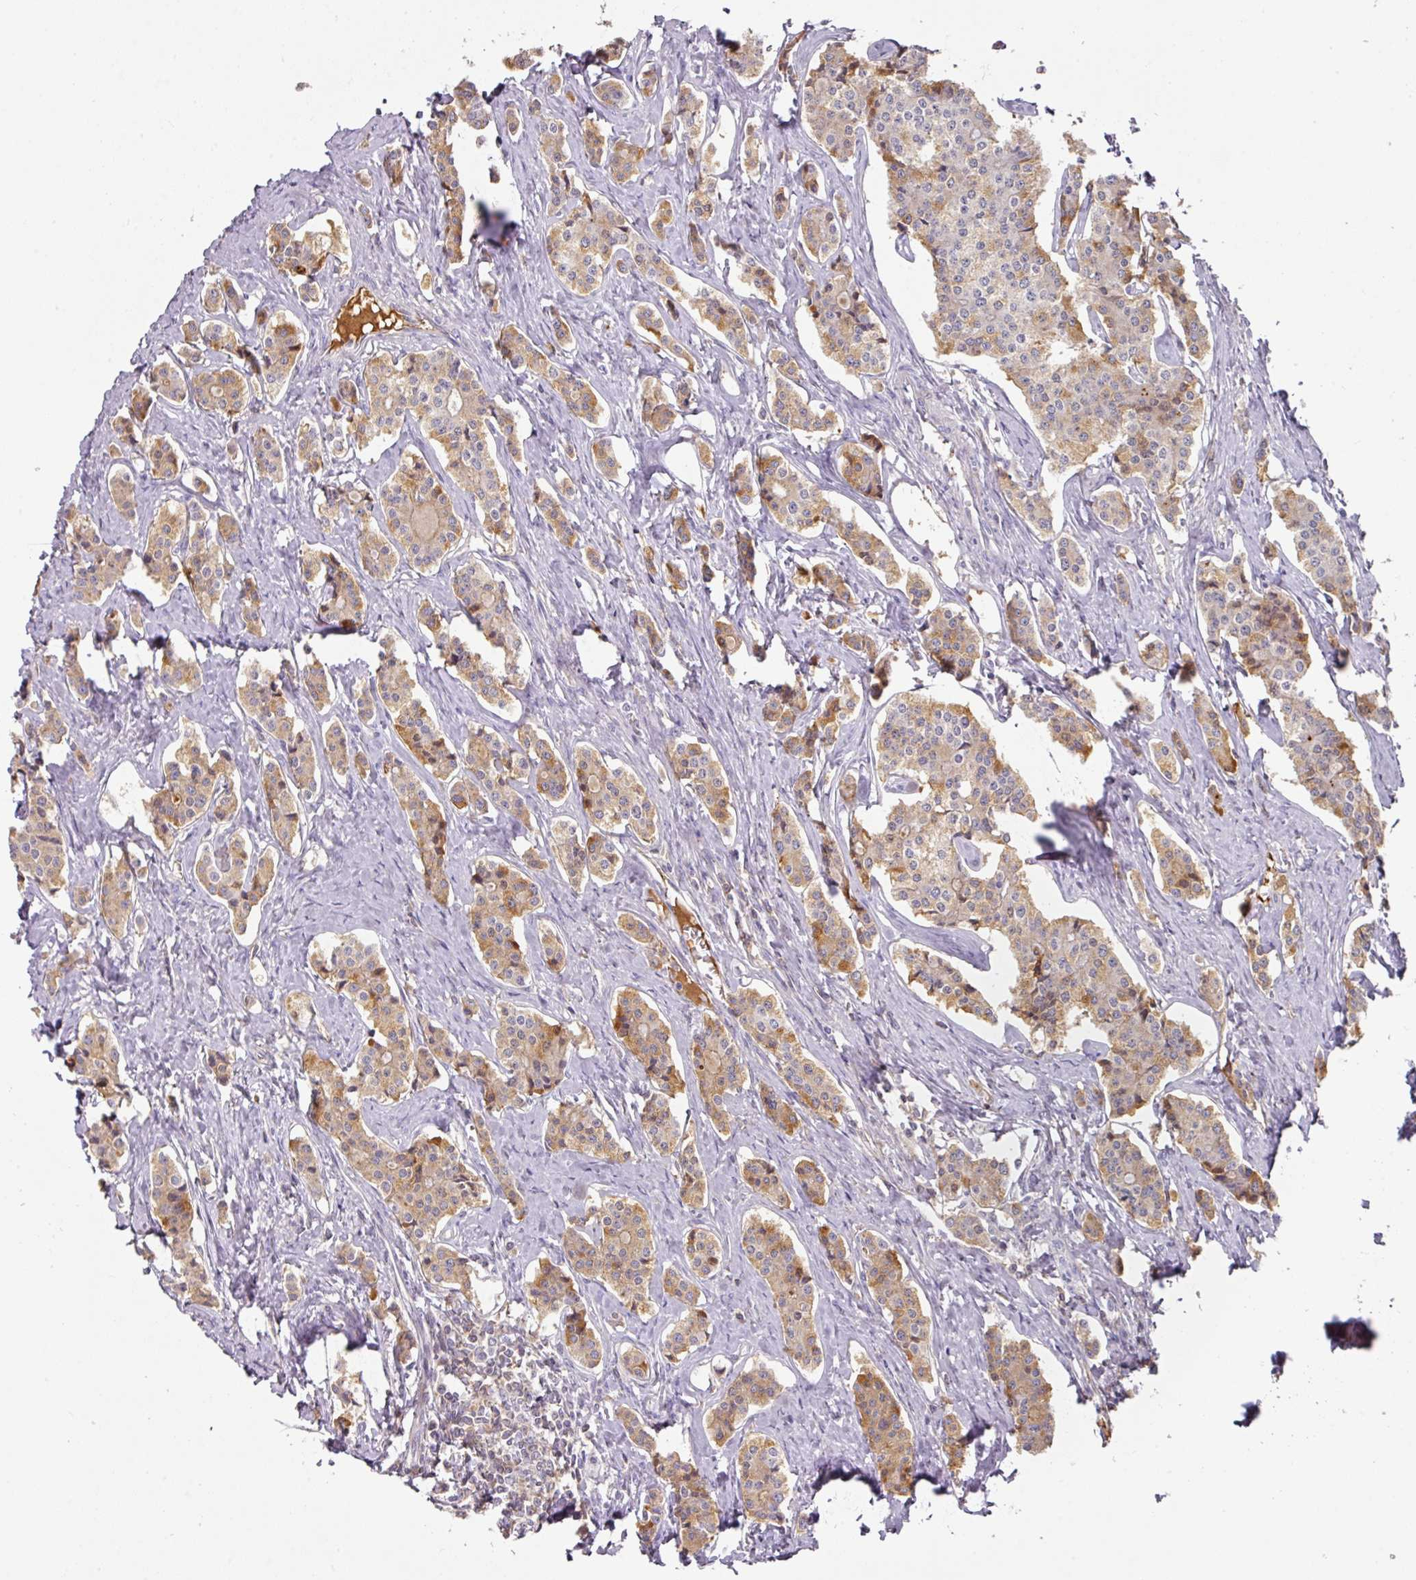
{"staining": {"intensity": "moderate", "quantity": "25%-75%", "location": "cytoplasmic/membranous"}, "tissue": "carcinoid", "cell_type": "Tumor cells", "image_type": "cancer", "snomed": [{"axis": "morphology", "description": "Carcinoid, malignant, NOS"}, {"axis": "topography", "description": "Small intestine"}], "caption": "Moderate cytoplasmic/membranous expression is identified in about 25%-75% of tumor cells in malignant carcinoid.", "gene": "CCZ1", "patient": {"sex": "male", "age": 63}}